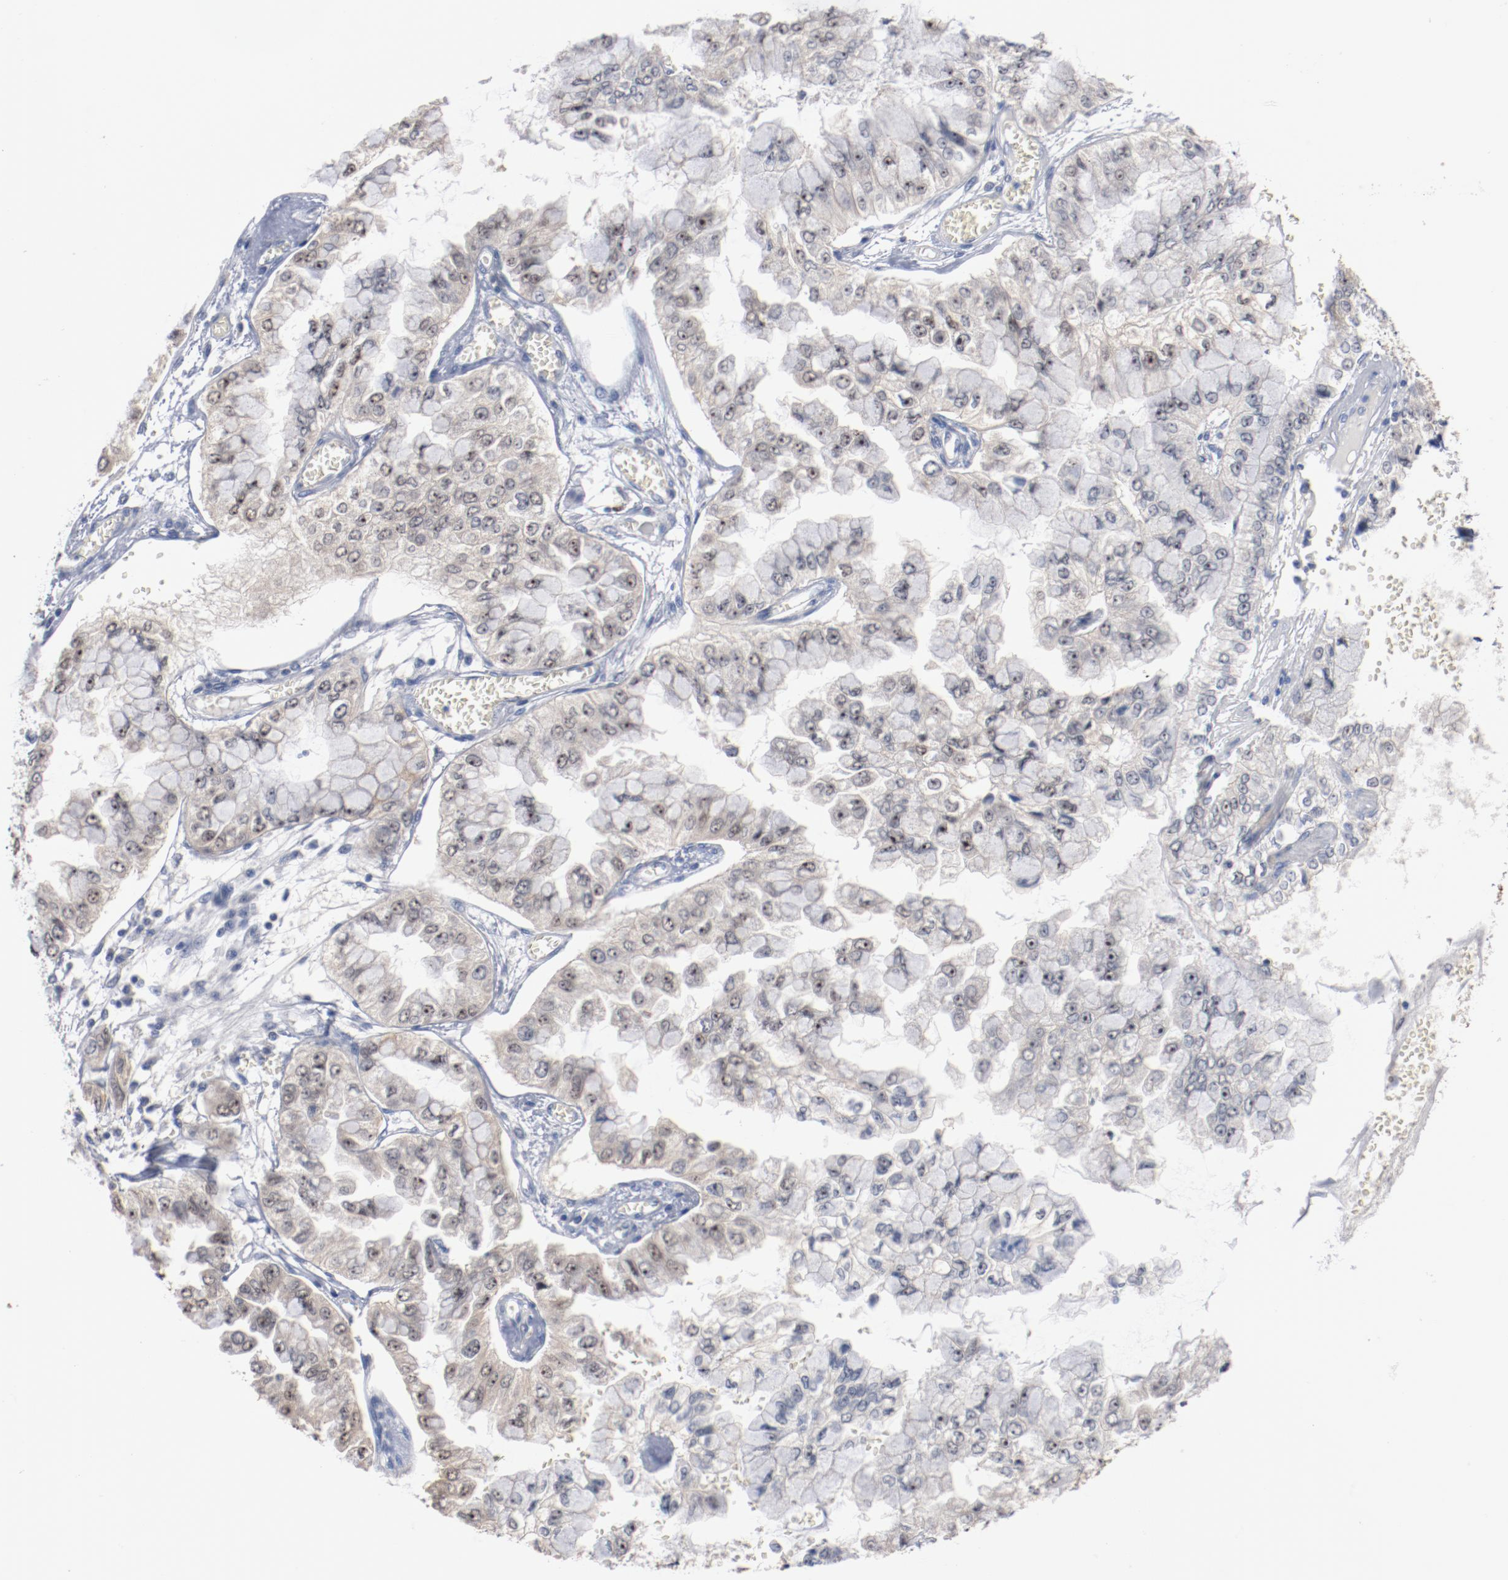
{"staining": {"intensity": "negative", "quantity": "none", "location": "none"}, "tissue": "liver cancer", "cell_type": "Tumor cells", "image_type": "cancer", "snomed": [{"axis": "morphology", "description": "Cholangiocarcinoma"}, {"axis": "topography", "description": "Liver"}], "caption": "This photomicrograph is of liver cancer stained with IHC to label a protein in brown with the nuclei are counter-stained blue. There is no staining in tumor cells. (Immunohistochemistry (ihc), brightfield microscopy, high magnification).", "gene": "ERICH1", "patient": {"sex": "female", "age": 79}}